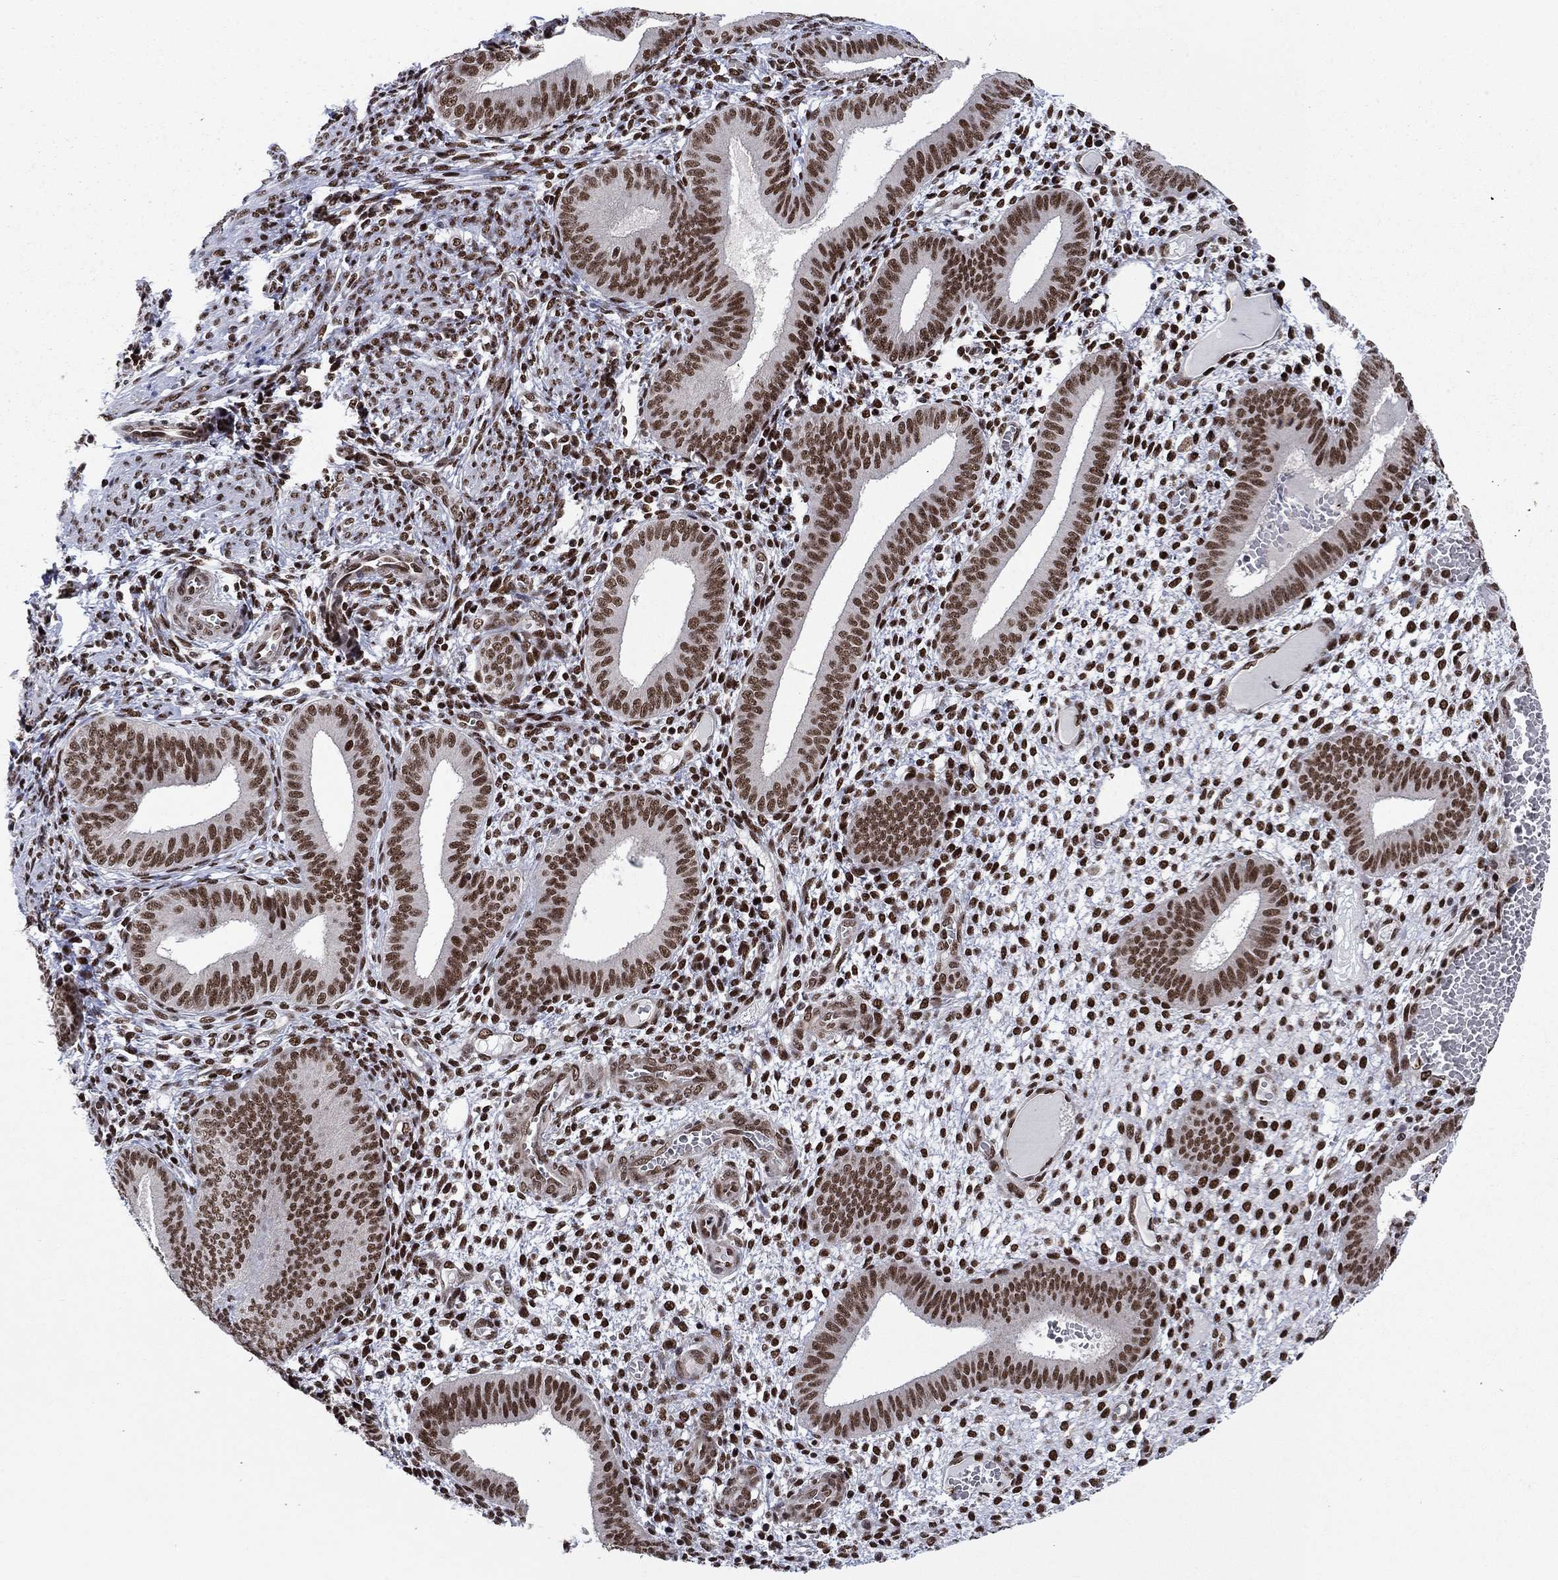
{"staining": {"intensity": "strong", "quantity": ">75%", "location": "nuclear"}, "tissue": "endometrium", "cell_type": "Cells in endometrial stroma", "image_type": "normal", "snomed": [{"axis": "morphology", "description": "Normal tissue, NOS"}, {"axis": "topography", "description": "Endometrium"}], "caption": "Immunohistochemical staining of unremarkable endometrium displays >75% levels of strong nuclear protein positivity in approximately >75% of cells in endometrial stroma.", "gene": "RPRD1B", "patient": {"sex": "female", "age": 42}}